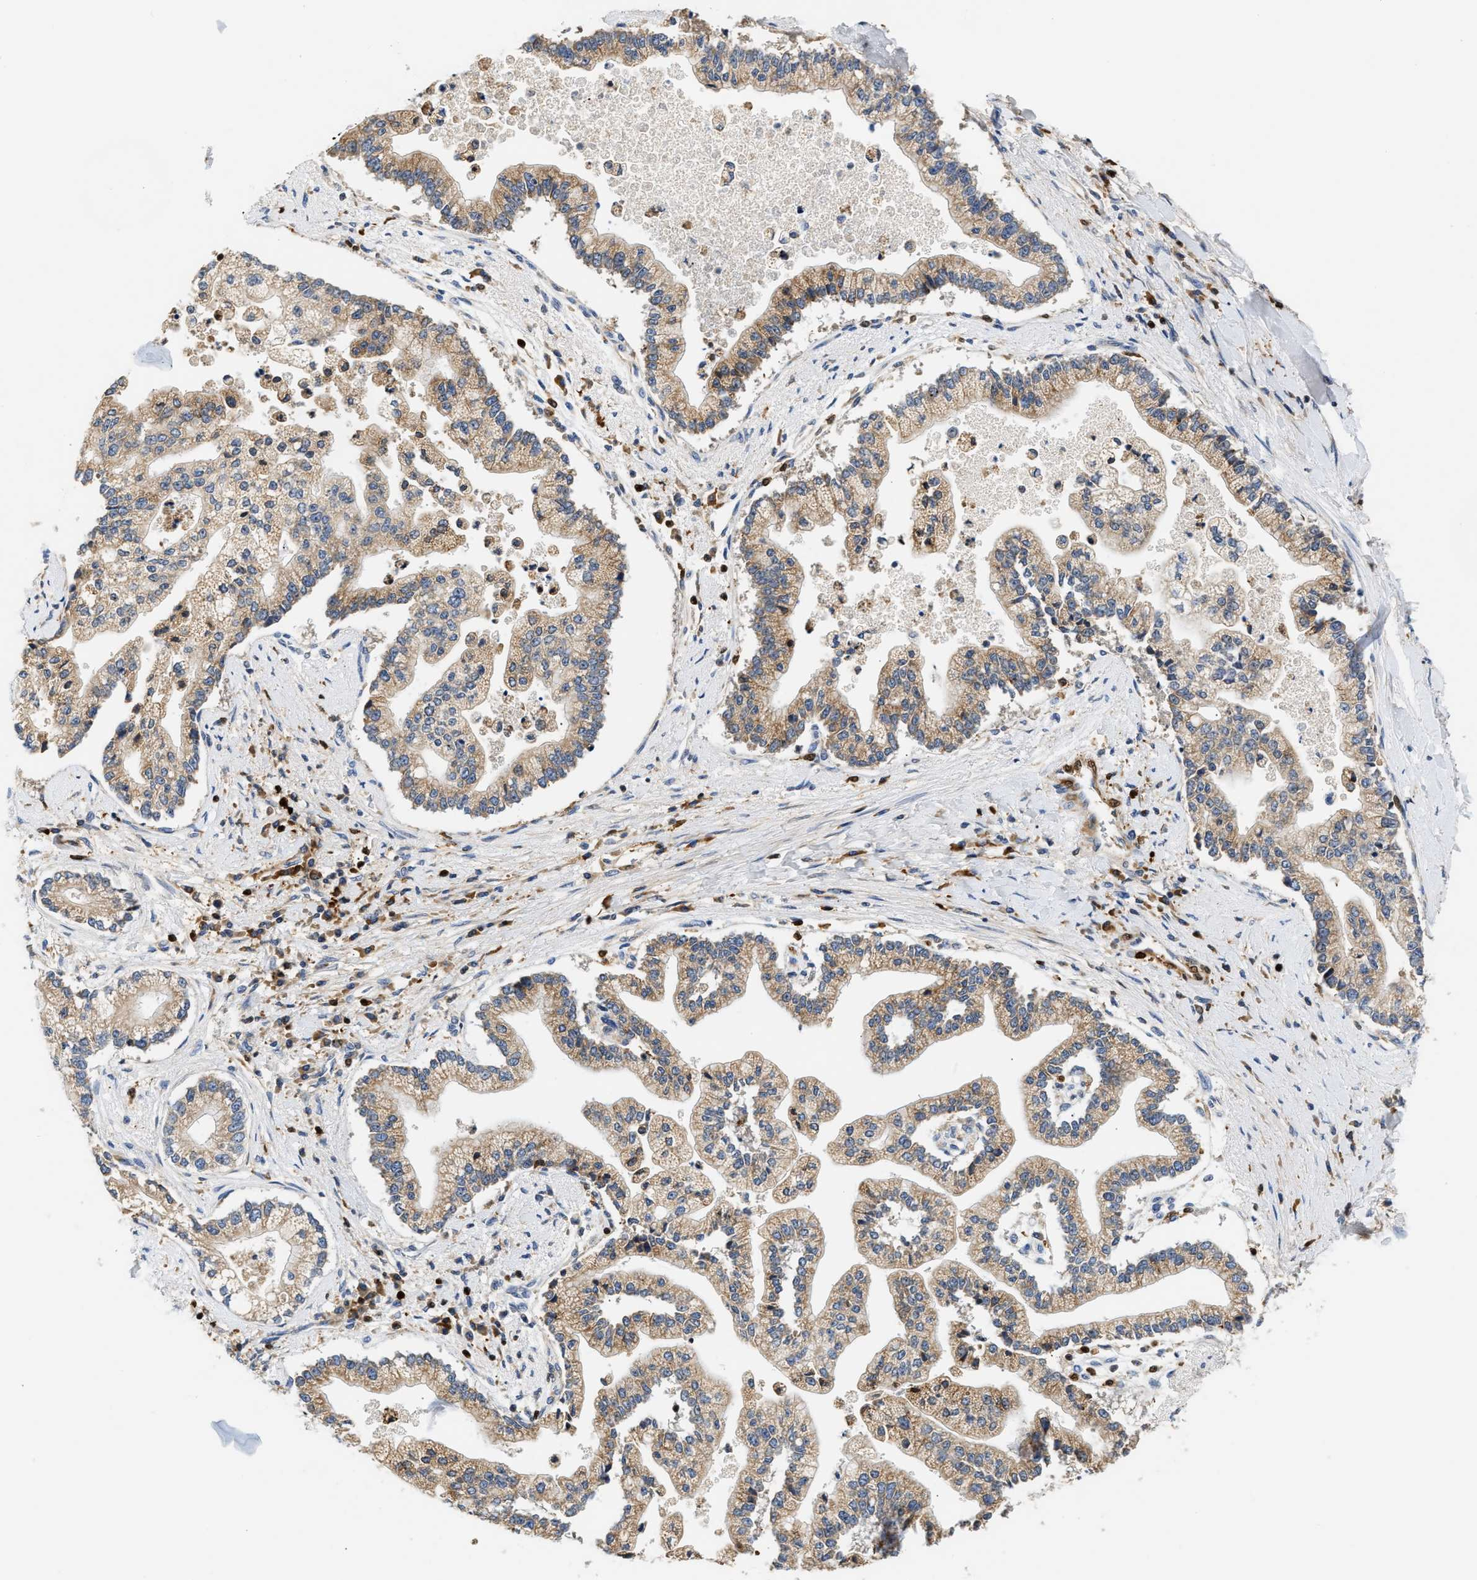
{"staining": {"intensity": "moderate", "quantity": ">75%", "location": "cytoplasmic/membranous"}, "tissue": "liver cancer", "cell_type": "Tumor cells", "image_type": "cancer", "snomed": [{"axis": "morphology", "description": "Cholangiocarcinoma"}, {"axis": "topography", "description": "Liver"}], "caption": "Human liver cancer (cholangiocarcinoma) stained for a protein (brown) shows moderate cytoplasmic/membranous positive positivity in approximately >75% of tumor cells.", "gene": "SLIT2", "patient": {"sex": "male", "age": 50}}